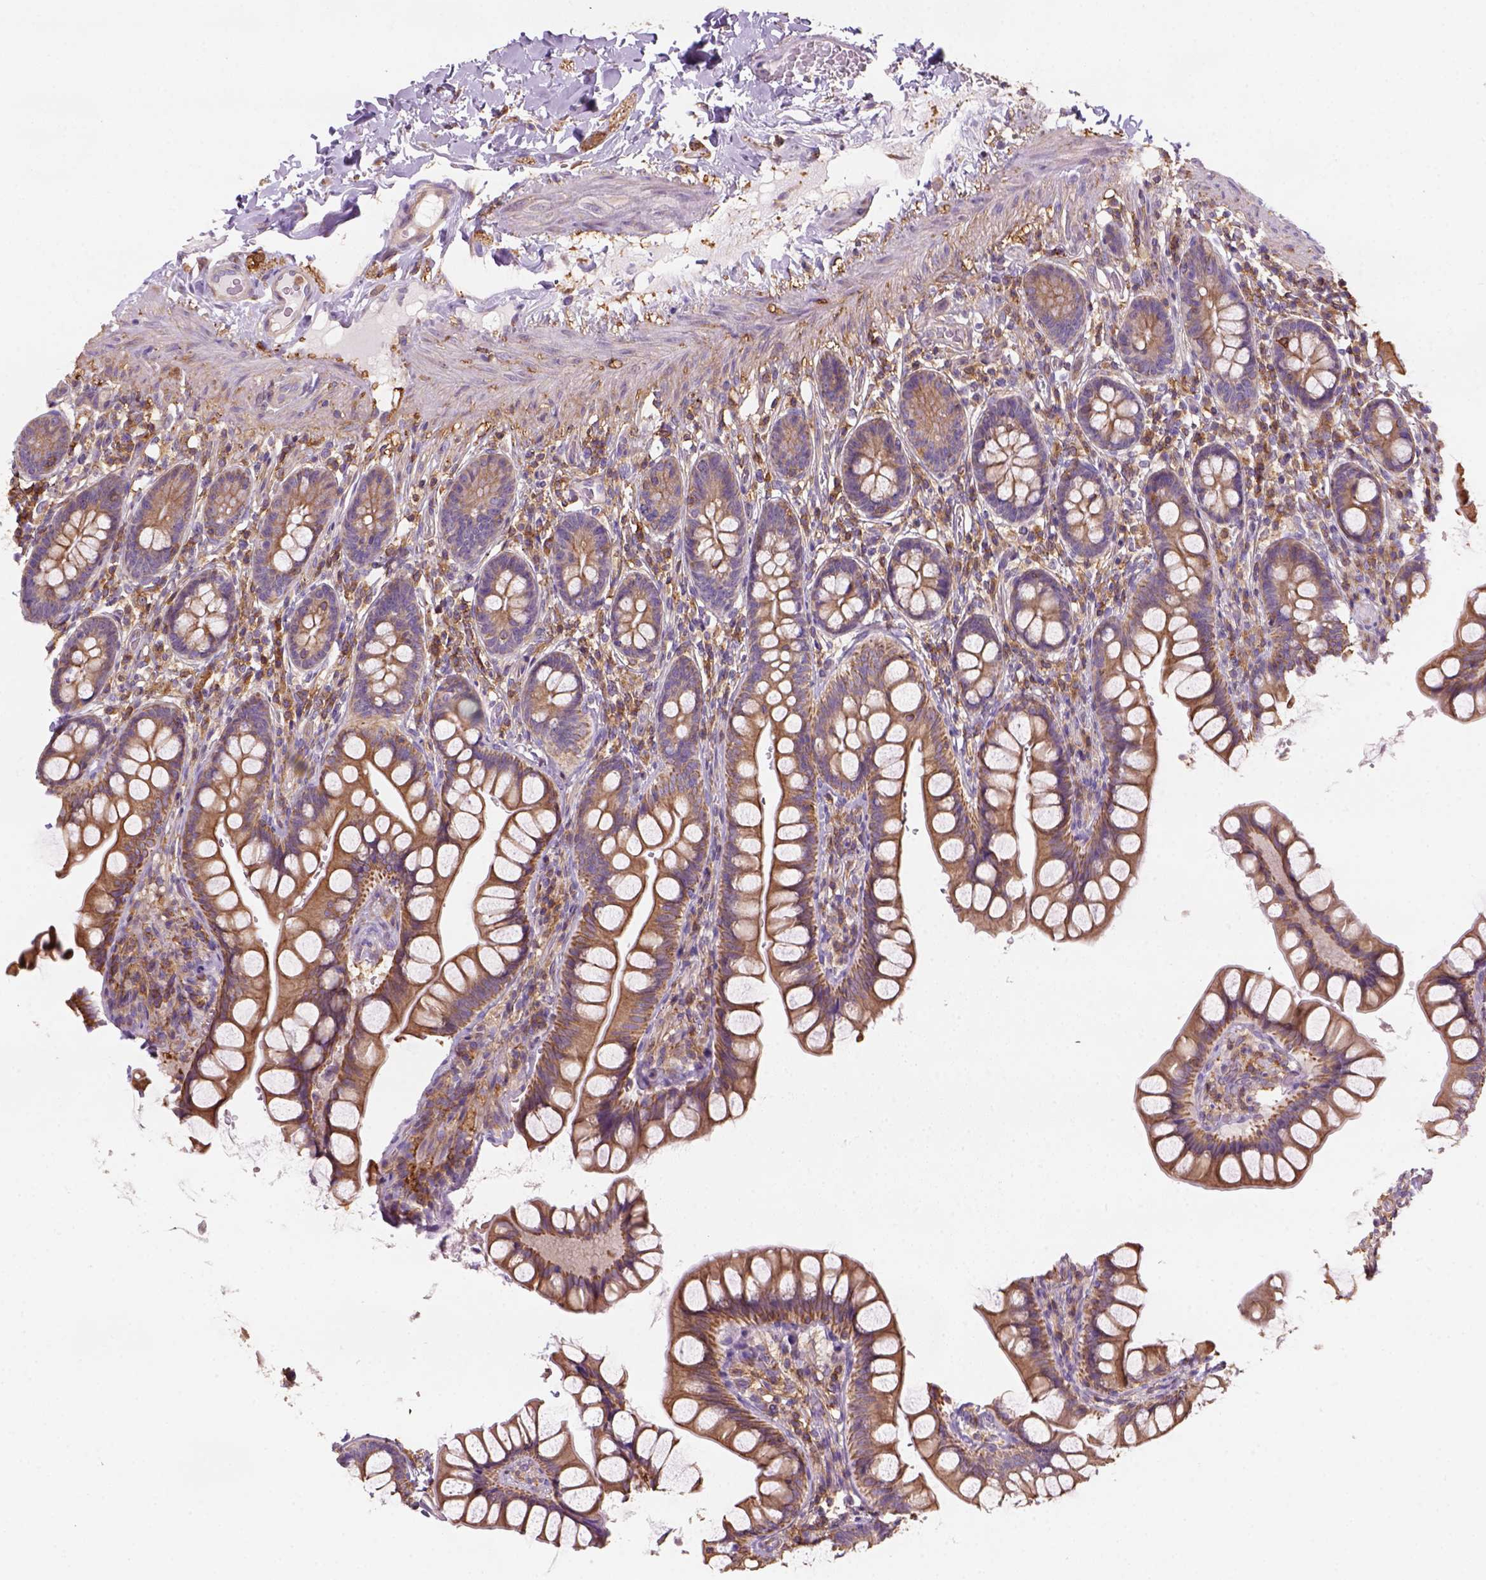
{"staining": {"intensity": "moderate", "quantity": ">75%", "location": "cytoplasmic/membranous"}, "tissue": "small intestine", "cell_type": "Glandular cells", "image_type": "normal", "snomed": [{"axis": "morphology", "description": "Normal tissue, NOS"}, {"axis": "topography", "description": "Small intestine"}], "caption": "The histopathology image shows immunohistochemical staining of benign small intestine. There is moderate cytoplasmic/membranous expression is seen in approximately >75% of glandular cells. (Brightfield microscopy of DAB IHC at high magnification).", "gene": "GPRC5D", "patient": {"sex": "male", "age": 70}}